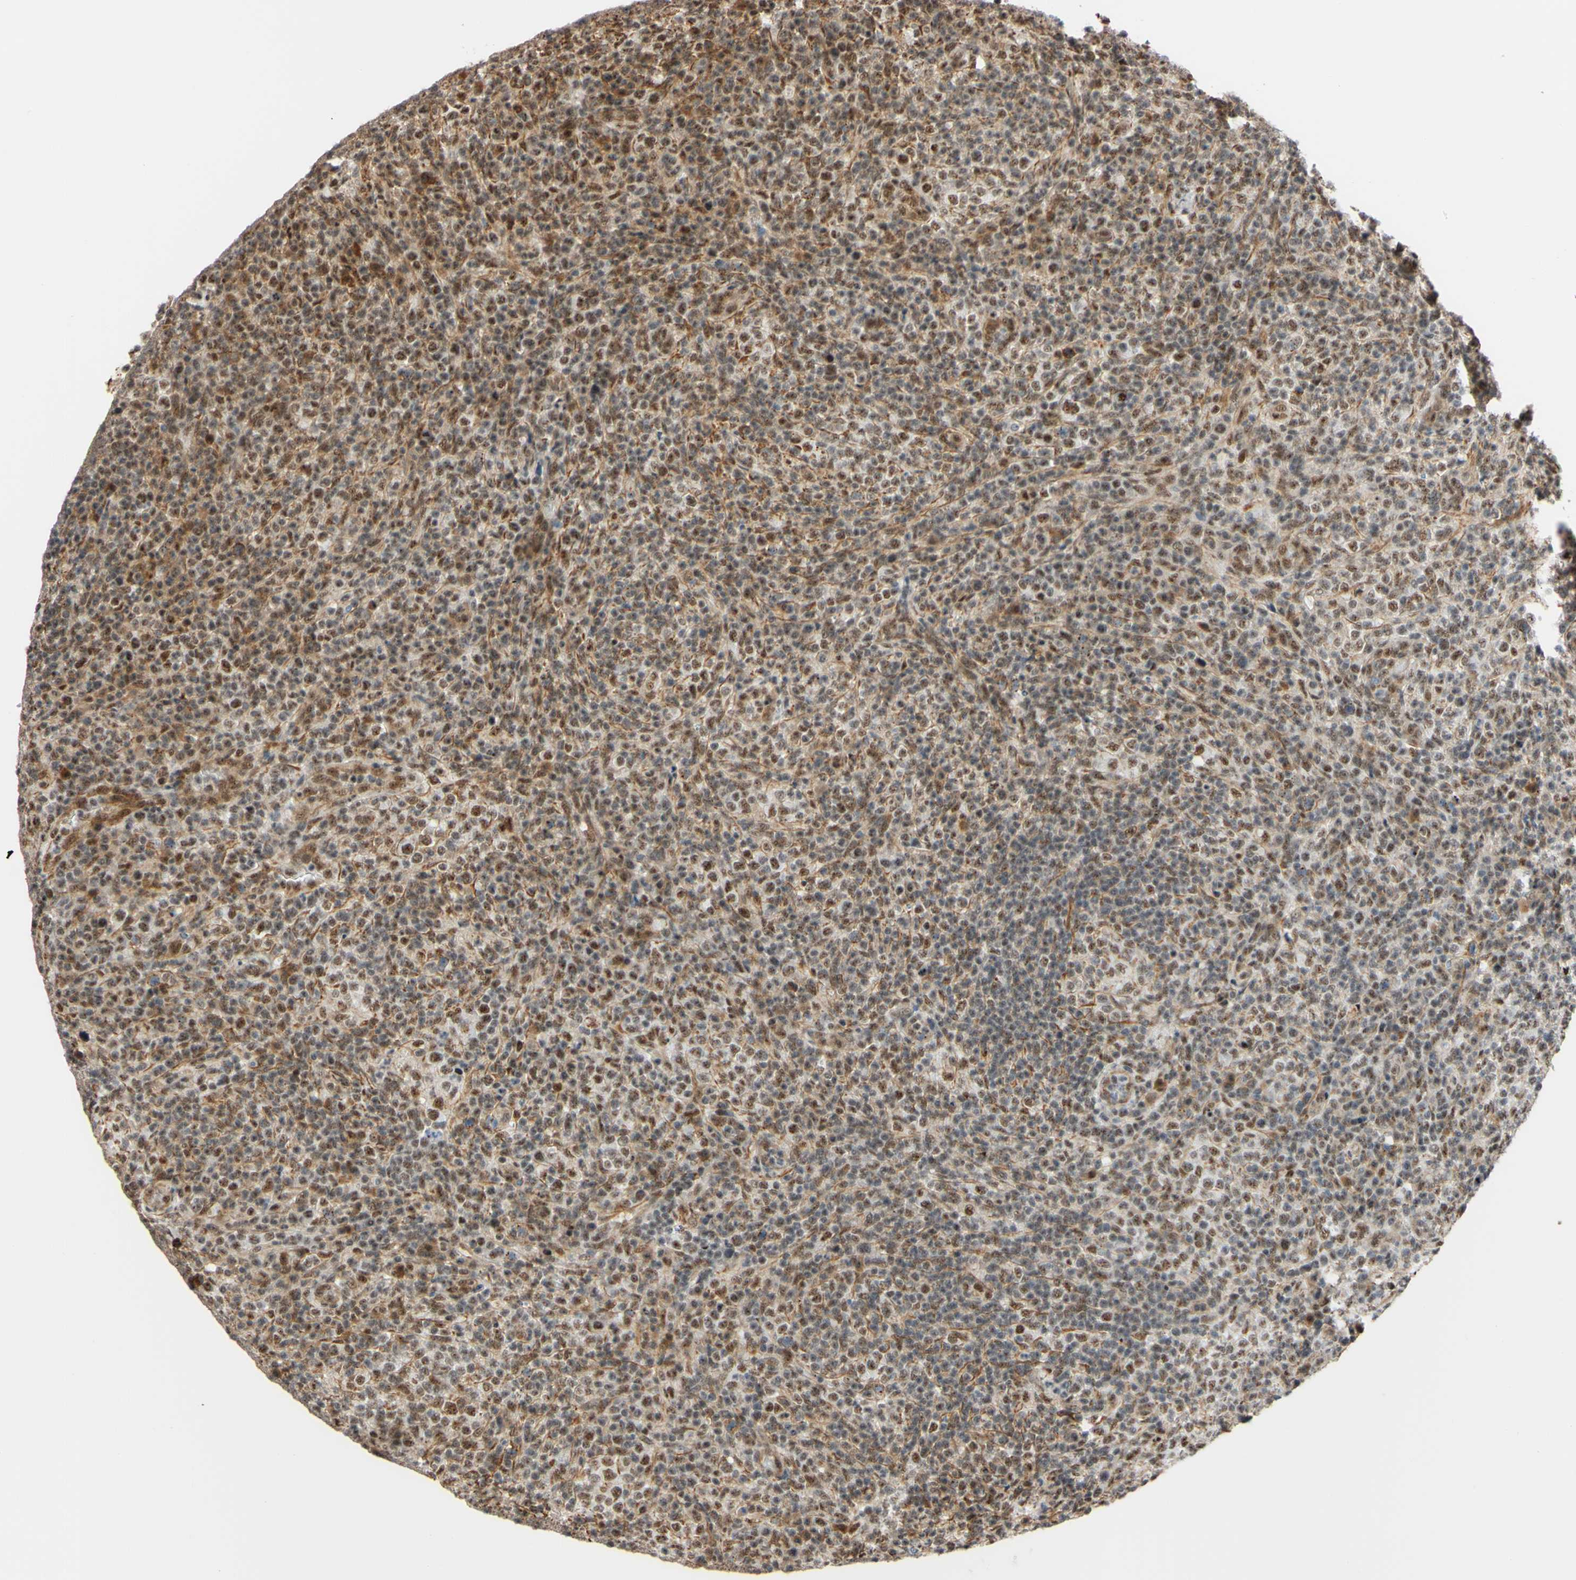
{"staining": {"intensity": "moderate", "quantity": "25%-75%", "location": "nuclear"}, "tissue": "lymphoma", "cell_type": "Tumor cells", "image_type": "cancer", "snomed": [{"axis": "morphology", "description": "Malignant lymphoma, non-Hodgkin's type, High grade"}, {"axis": "topography", "description": "Lymph node"}], "caption": "Protein staining displays moderate nuclear positivity in about 25%-75% of tumor cells in high-grade malignant lymphoma, non-Hodgkin's type.", "gene": "SAP18", "patient": {"sex": "female", "age": 76}}